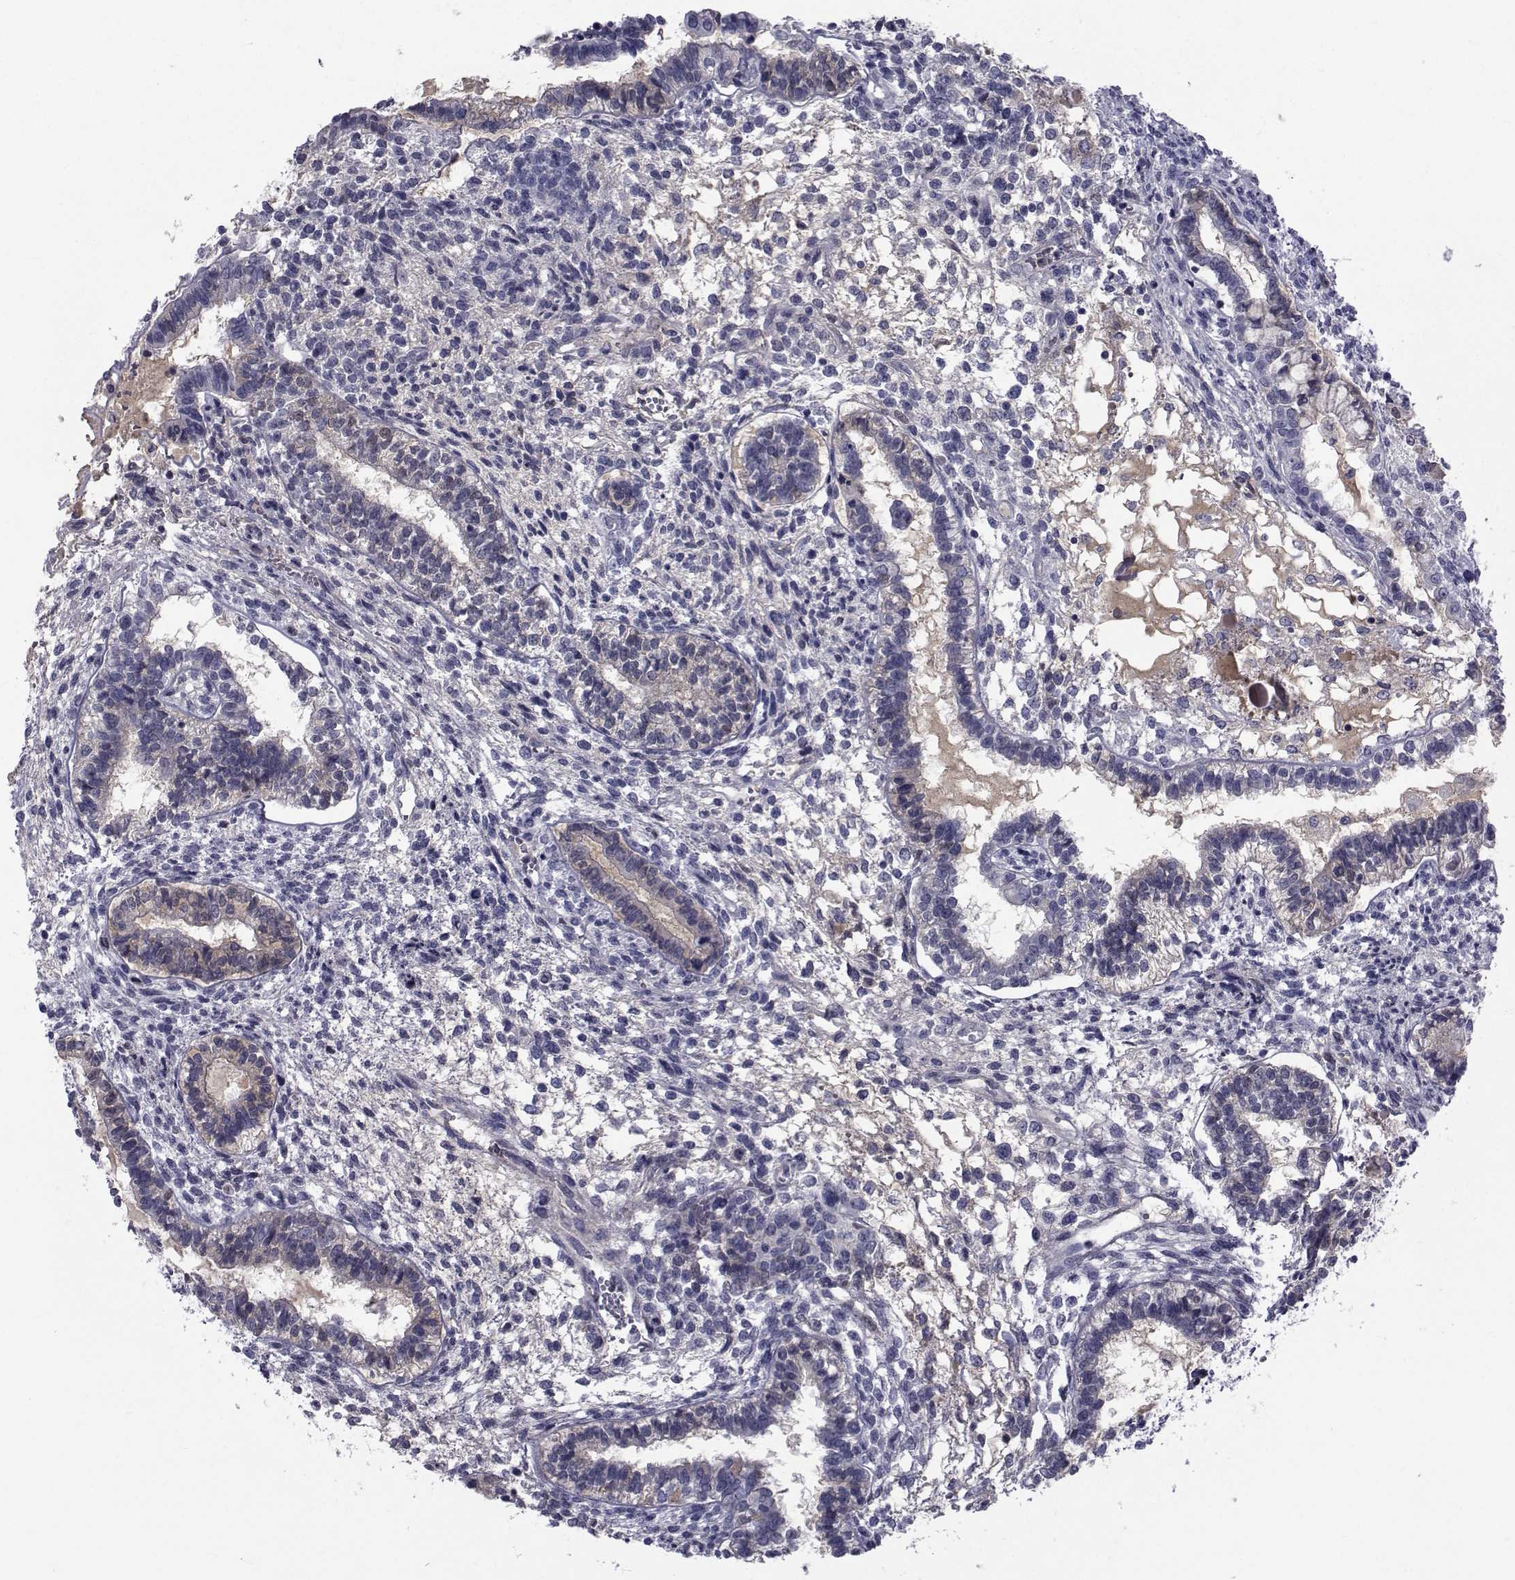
{"staining": {"intensity": "weak", "quantity": "<25%", "location": "cytoplasmic/membranous"}, "tissue": "testis cancer", "cell_type": "Tumor cells", "image_type": "cancer", "snomed": [{"axis": "morphology", "description": "Carcinoma, Embryonal, NOS"}, {"axis": "topography", "description": "Testis"}], "caption": "The photomicrograph reveals no significant positivity in tumor cells of testis cancer (embryonal carcinoma).", "gene": "PAX2", "patient": {"sex": "male", "age": 37}}